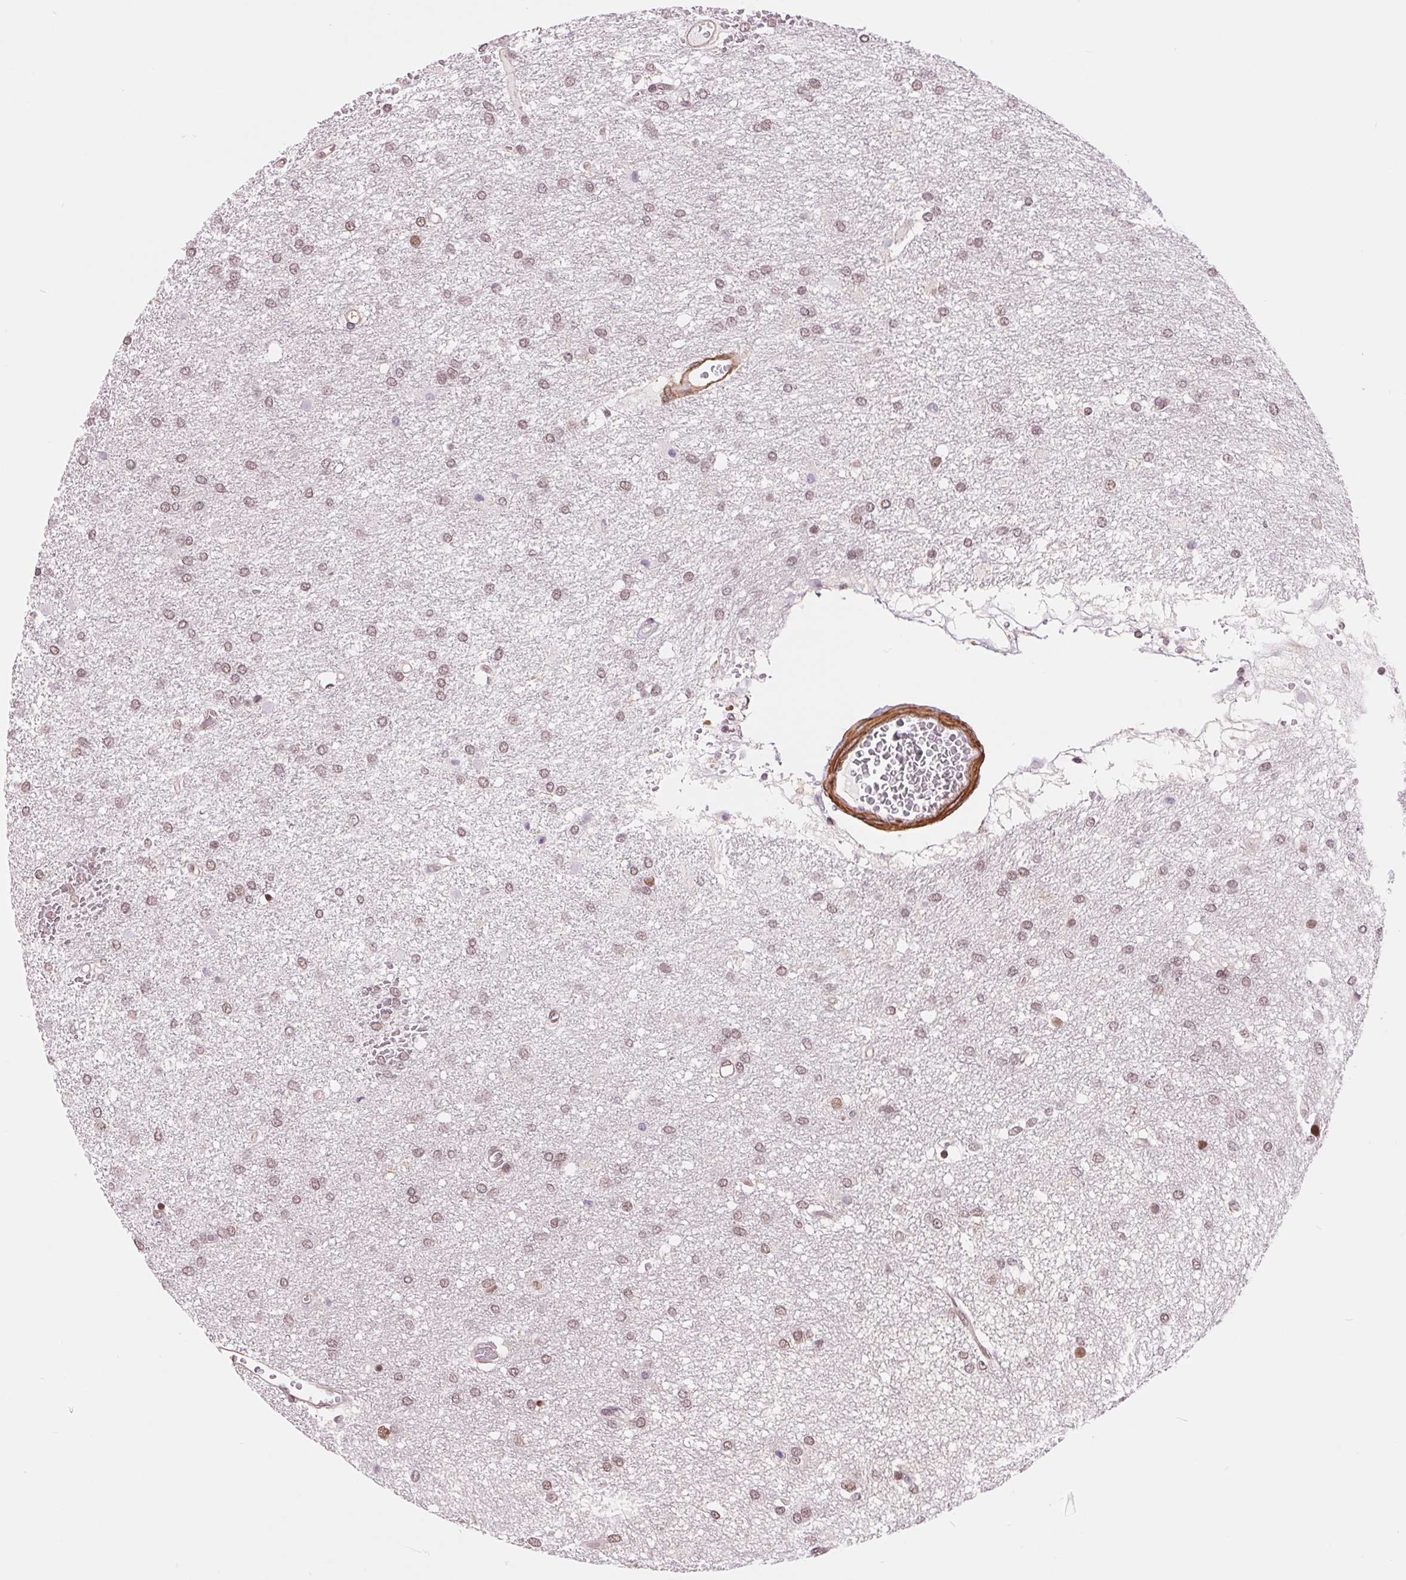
{"staining": {"intensity": "moderate", "quantity": ">75%", "location": "nuclear"}, "tissue": "glioma", "cell_type": "Tumor cells", "image_type": "cancer", "snomed": [{"axis": "morphology", "description": "Glioma, malignant, High grade"}, {"axis": "topography", "description": "Brain"}], "caption": "An IHC histopathology image of tumor tissue is shown. Protein staining in brown shows moderate nuclear positivity in glioma within tumor cells.", "gene": "BCAT1", "patient": {"sex": "female", "age": 61}}